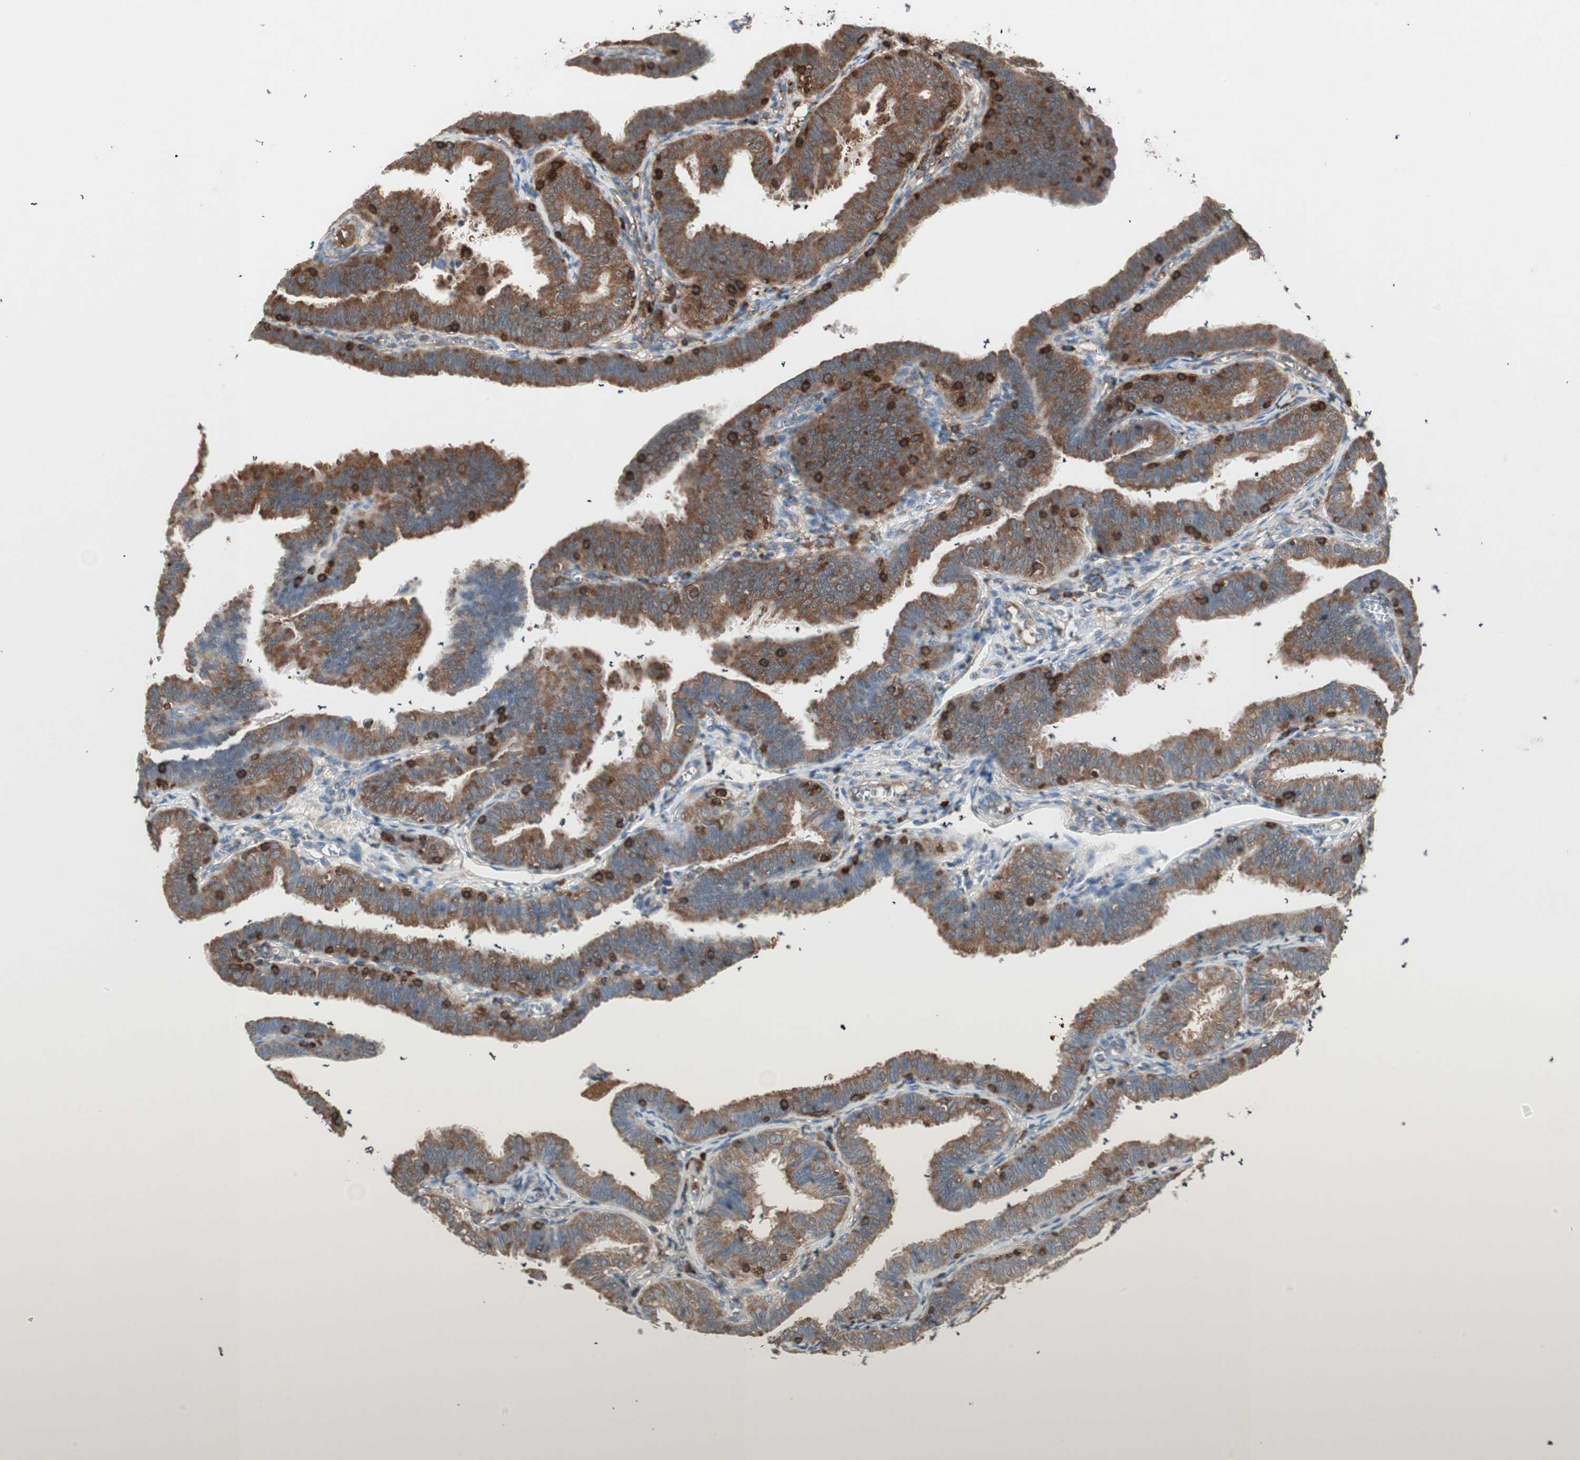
{"staining": {"intensity": "strong", "quantity": ">75%", "location": "cytoplasmic/membranous"}, "tissue": "fallopian tube", "cell_type": "Glandular cells", "image_type": "normal", "snomed": [{"axis": "morphology", "description": "Normal tissue, NOS"}, {"axis": "topography", "description": "Fallopian tube"}], "caption": "Fallopian tube stained with DAB immunohistochemistry (IHC) shows high levels of strong cytoplasmic/membranous staining in about >75% of glandular cells.", "gene": "MMP3", "patient": {"sex": "female", "age": 46}}